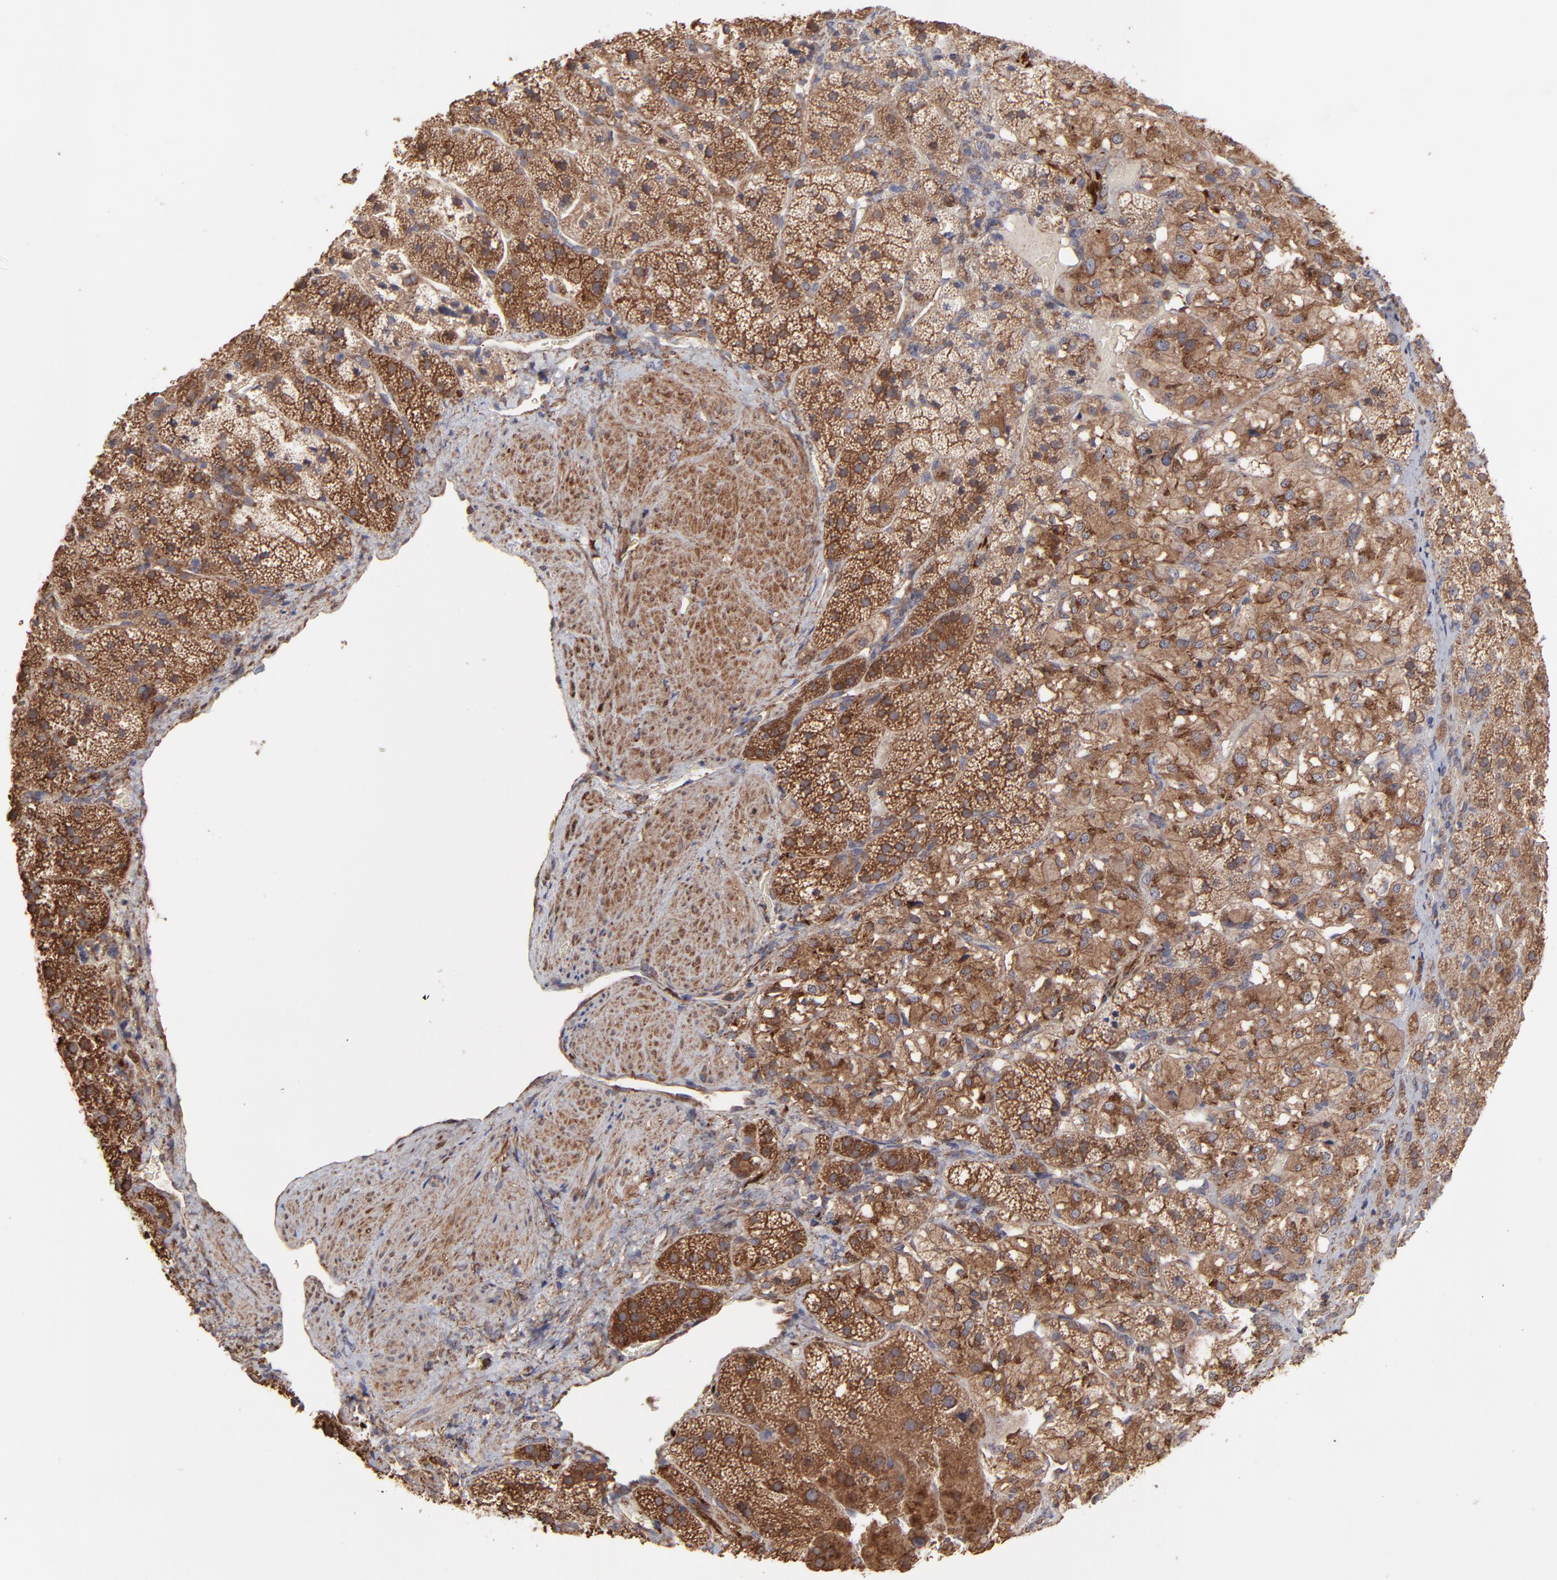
{"staining": {"intensity": "strong", "quantity": ">75%", "location": "cytoplasmic/membranous"}, "tissue": "adrenal gland", "cell_type": "Glandular cells", "image_type": "normal", "snomed": [{"axis": "morphology", "description": "Normal tissue, NOS"}, {"axis": "topography", "description": "Adrenal gland"}], "caption": "Immunohistochemistry photomicrograph of benign adrenal gland stained for a protein (brown), which demonstrates high levels of strong cytoplasmic/membranous positivity in about >75% of glandular cells.", "gene": "PFKM", "patient": {"sex": "female", "age": 44}}